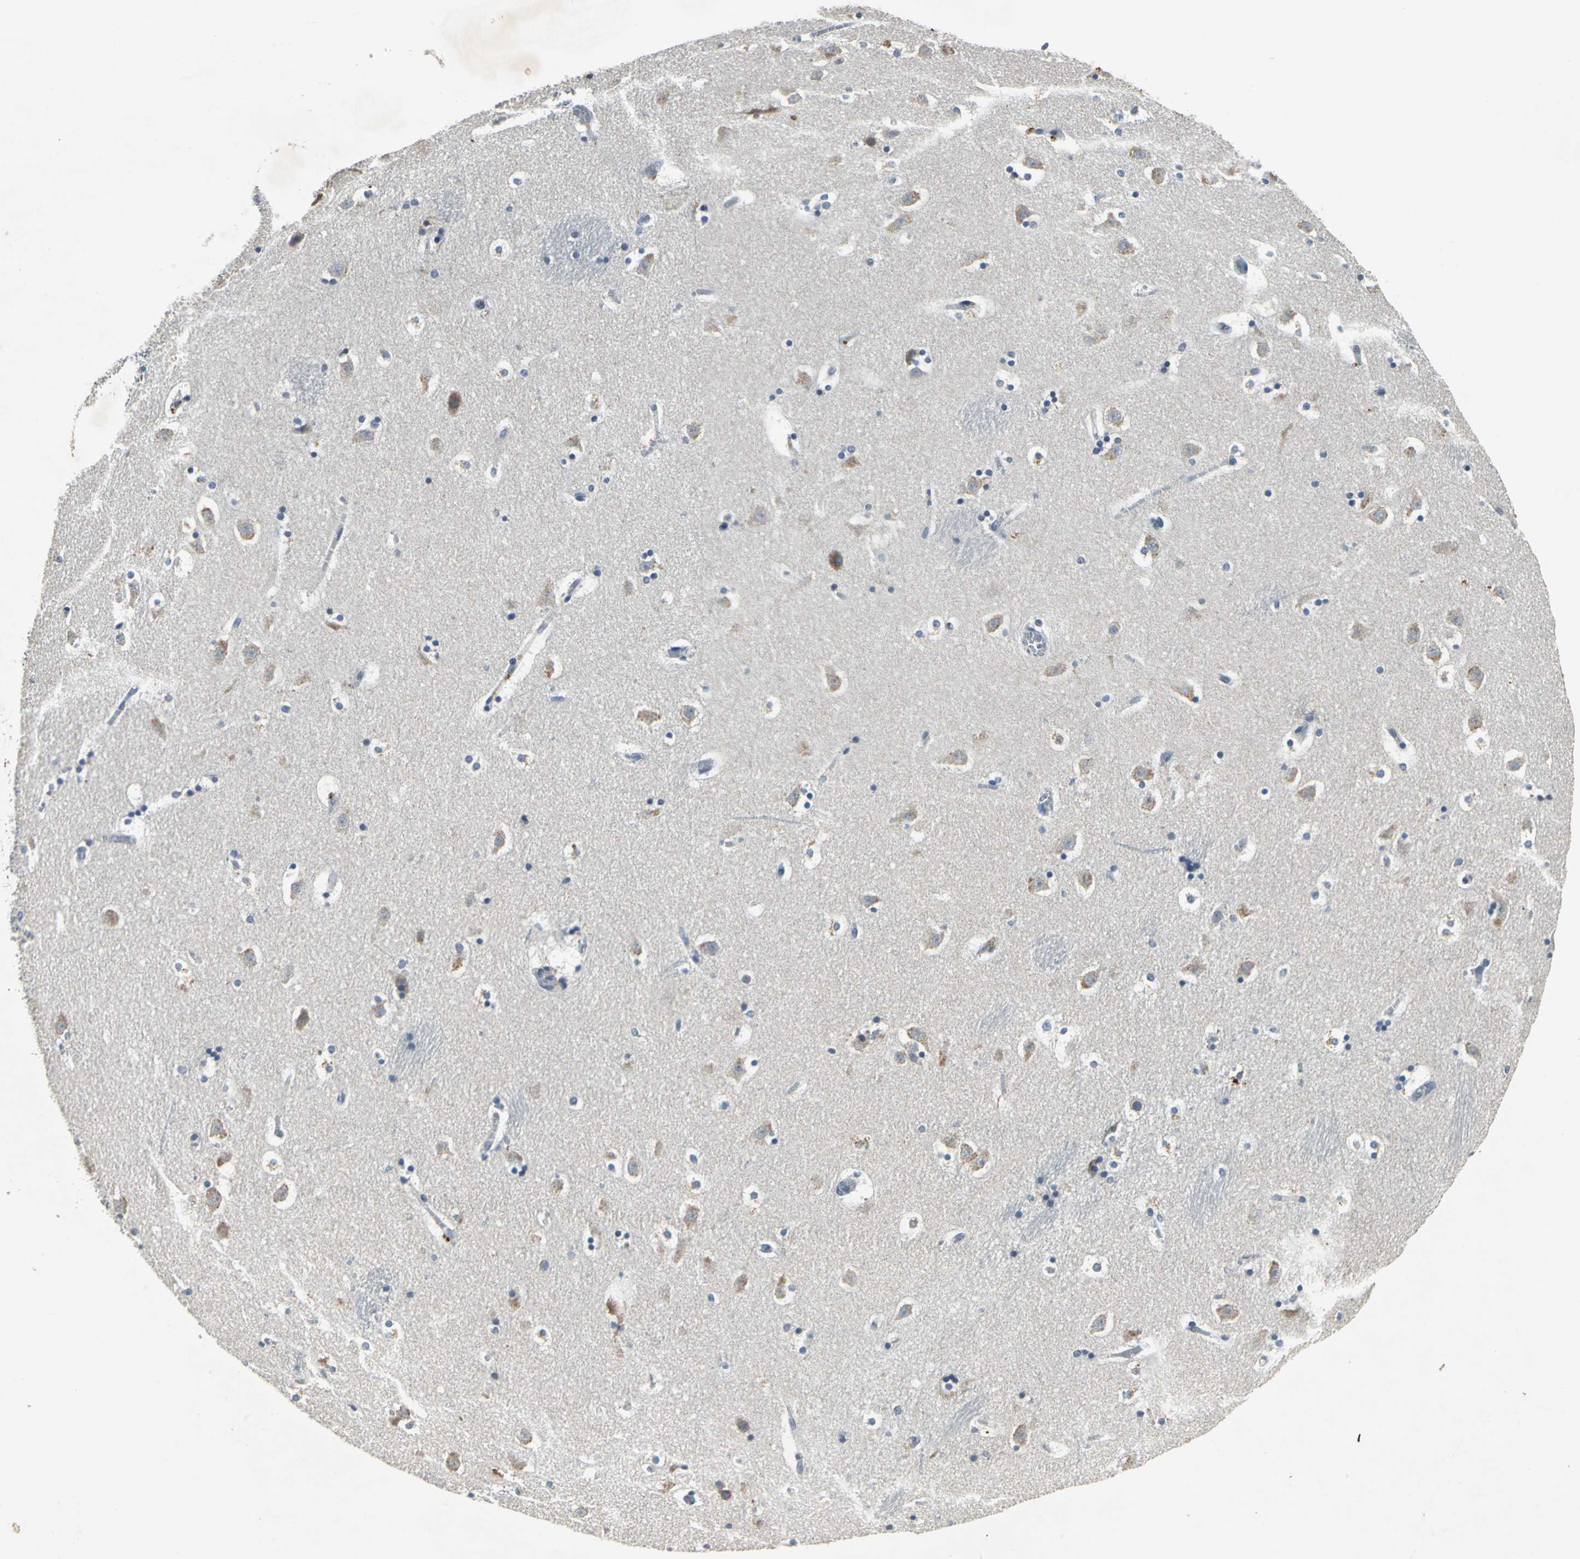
{"staining": {"intensity": "negative", "quantity": "none", "location": "none"}, "tissue": "caudate", "cell_type": "Glial cells", "image_type": "normal", "snomed": [{"axis": "morphology", "description": "Normal tissue, NOS"}, {"axis": "topography", "description": "Lateral ventricle wall"}], "caption": "Photomicrograph shows no significant protein expression in glial cells of benign caudate. Brightfield microscopy of IHC stained with DAB (3,3'-diaminobenzidine) (brown) and hematoxylin (blue), captured at high magnification.", "gene": "SLC2A13", "patient": {"sex": "male", "age": 45}}